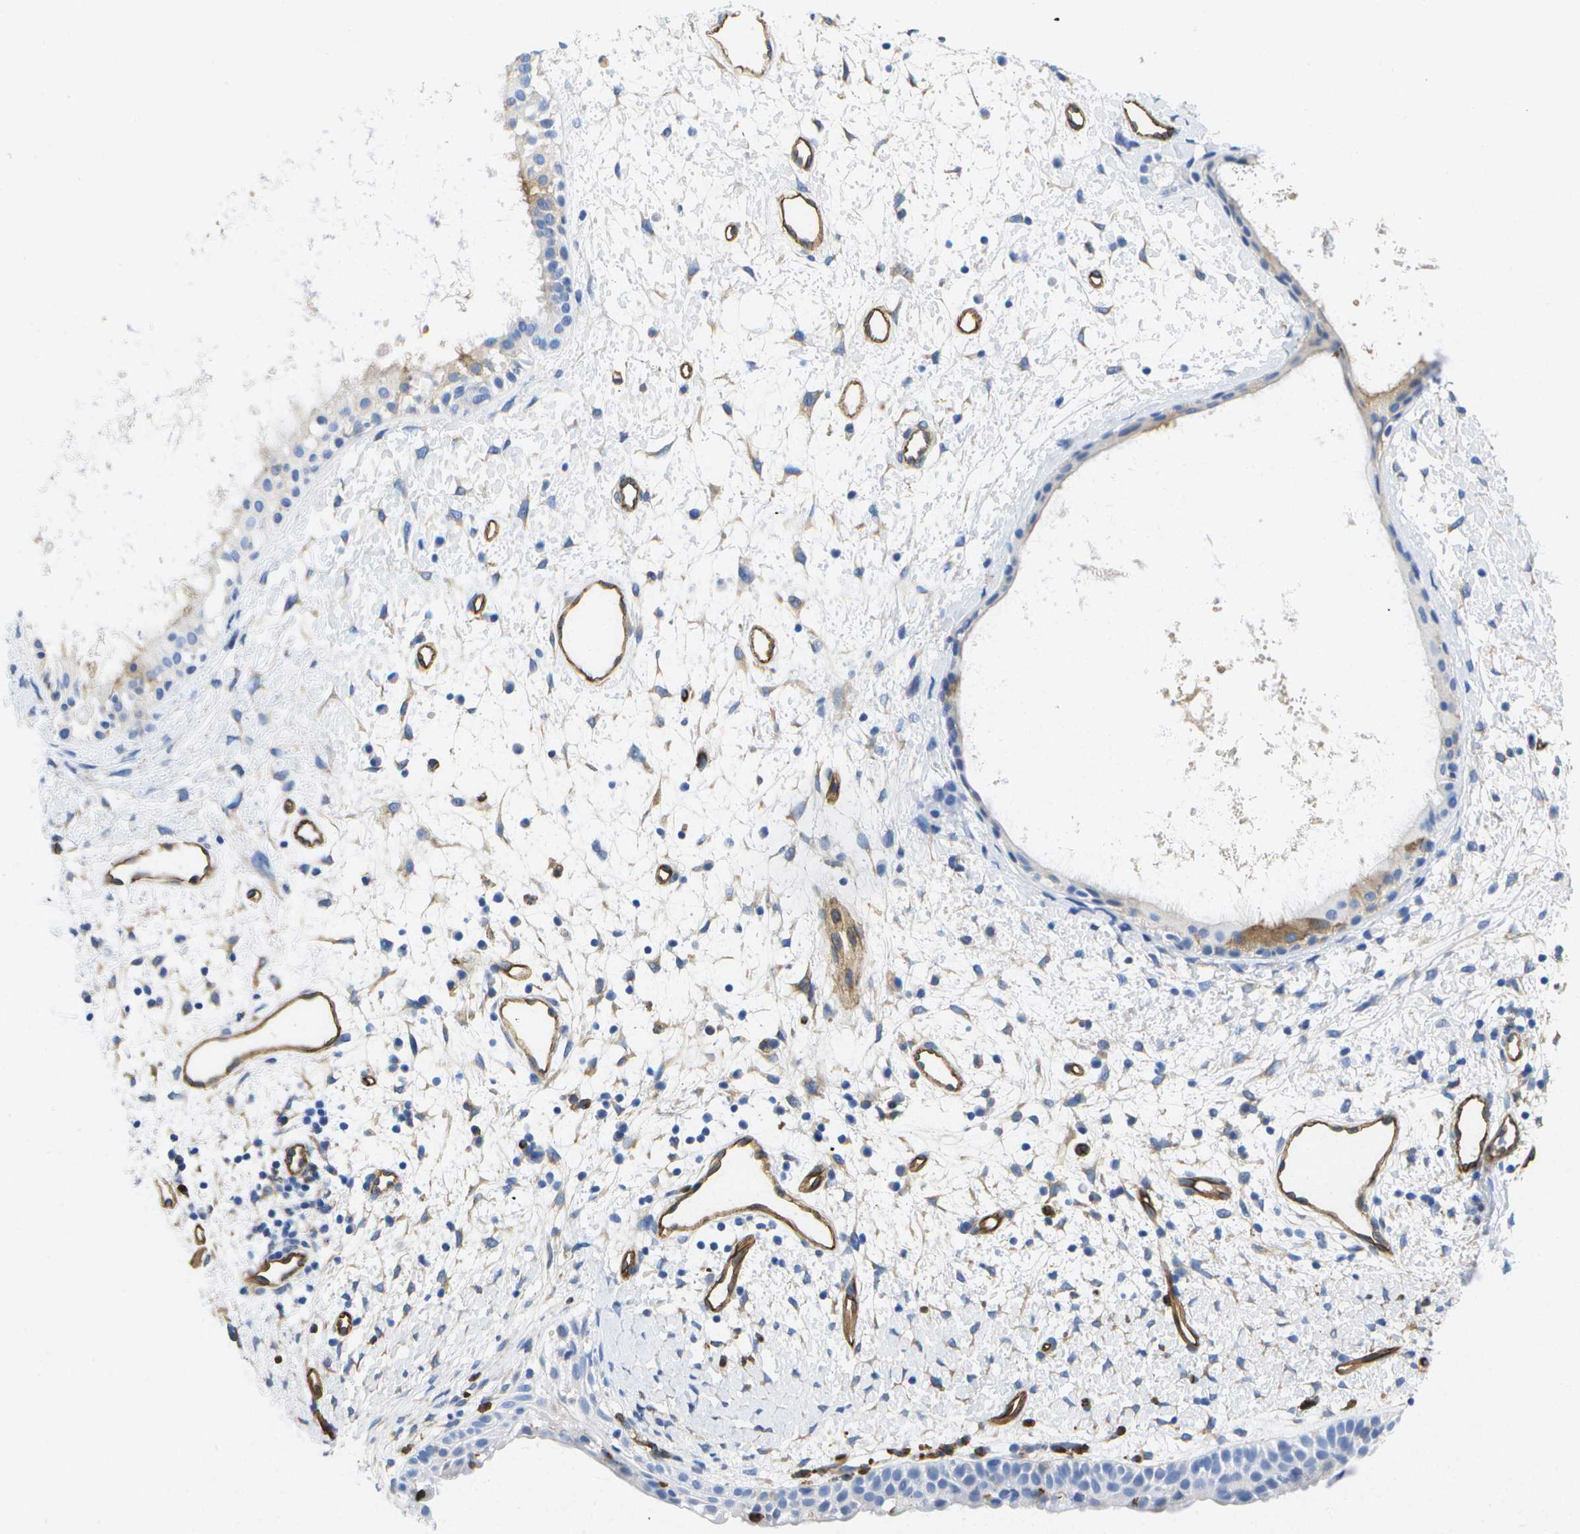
{"staining": {"intensity": "negative", "quantity": "none", "location": "none"}, "tissue": "nasopharynx", "cell_type": "Respiratory epithelial cells", "image_type": "normal", "snomed": [{"axis": "morphology", "description": "Normal tissue, NOS"}, {"axis": "topography", "description": "Nasopharynx"}], "caption": "Immunohistochemical staining of benign nasopharynx shows no significant staining in respiratory epithelial cells. The staining was performed using DAB to visualize the protein expression in brown, while the nuclei were stained in blue with hematoxylin (Magnification: 20x).", "gene": "DYSF", "patient": {"sex": "male", "age": 22}}